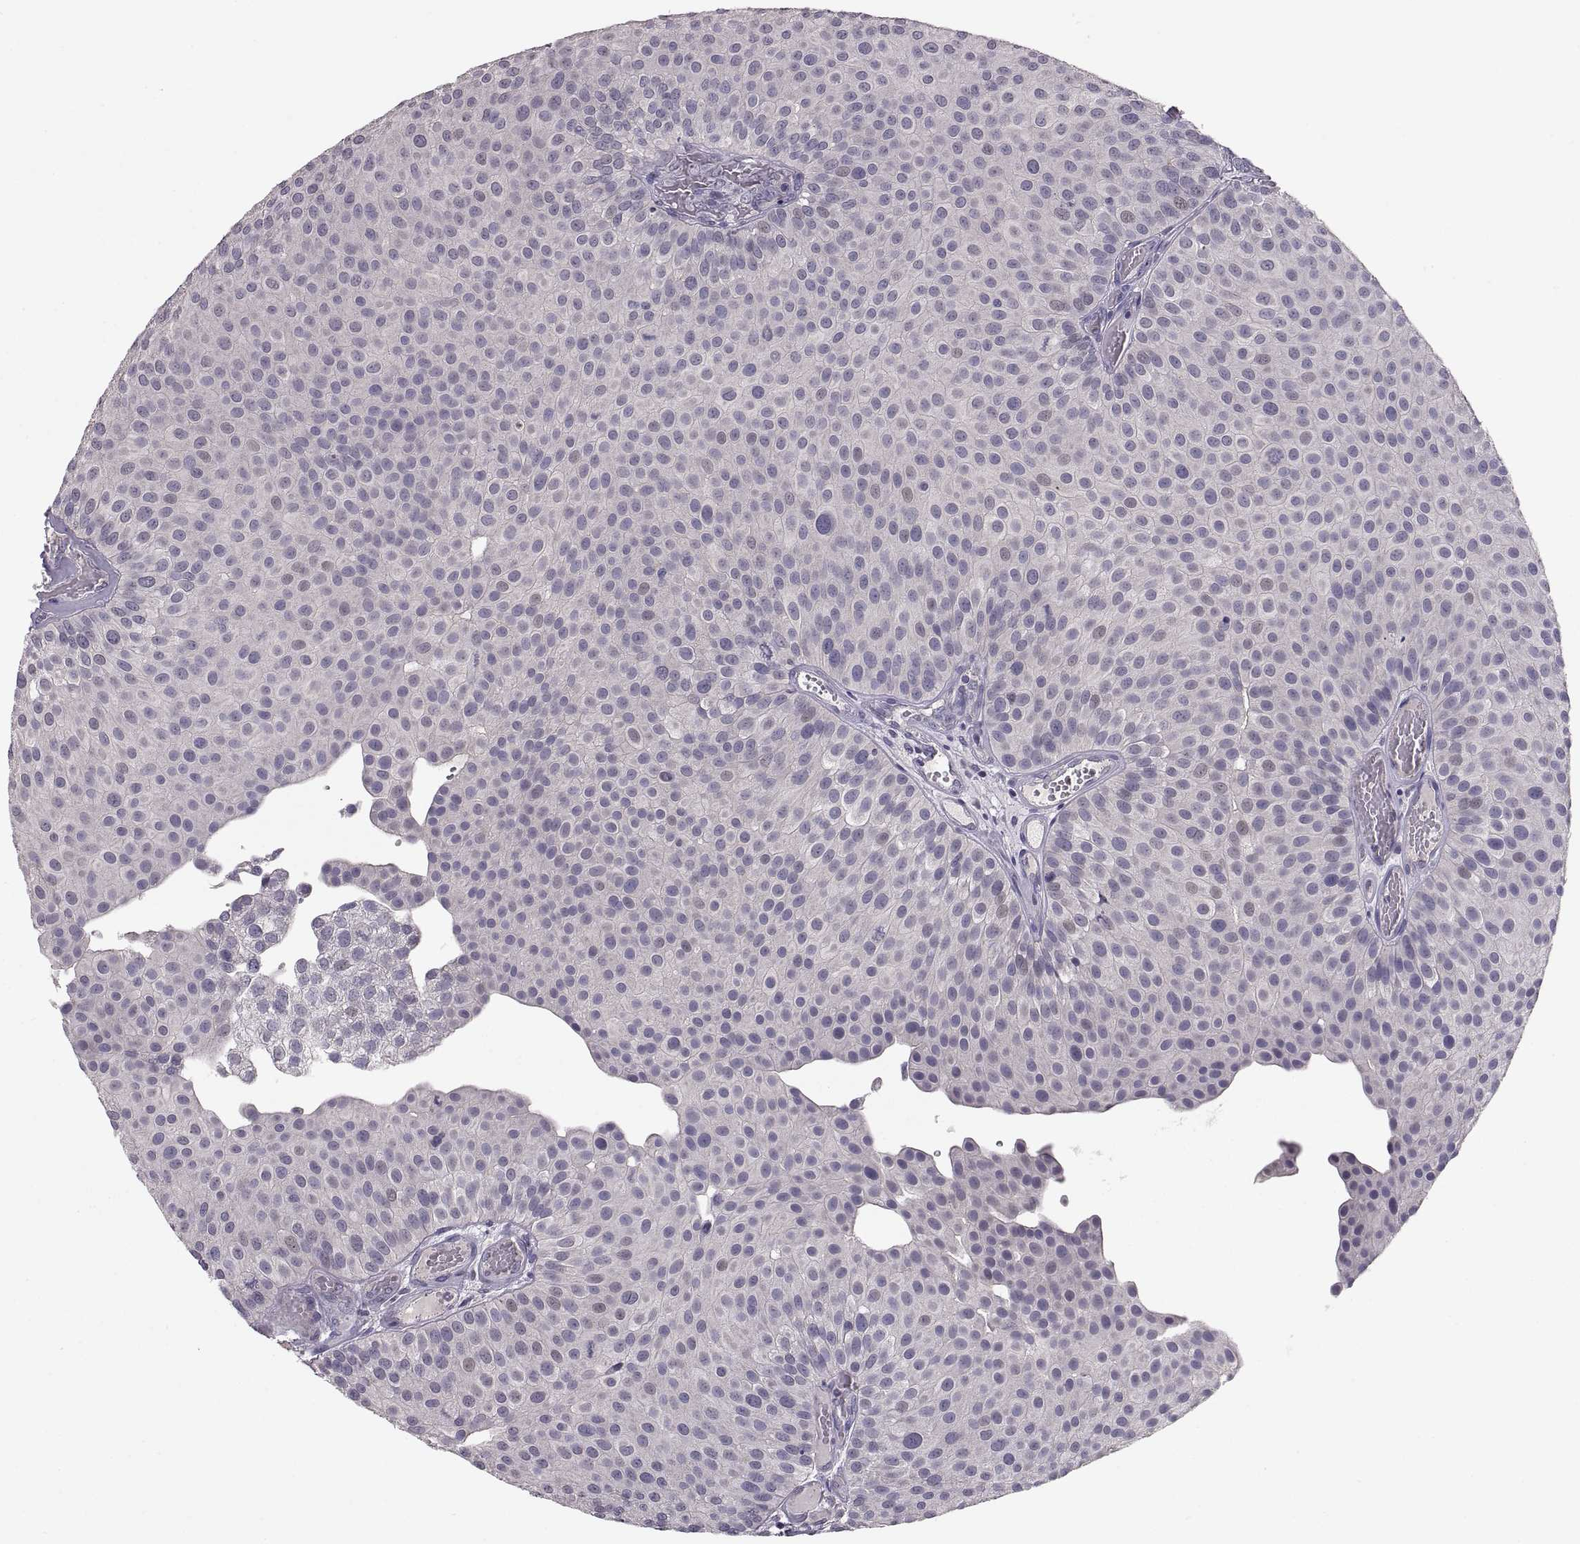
{"staining": {"intensity": "negative", "quantity": "none", "location": "none"}, "tissue": "urothelial cancer", "cell_type": "Tumor cells", "image_type": "cancer", "snomed": [{"axis": "morphology", "description": "Urothelial carcinoma, Low grade"}, {"axis": "topography", "description": "Urinary bladder"}], "caption": "Immunohistochemistry of urothelial carcinoma (low-grade) exhibits no expression in tumor cells. (DAB (3,3'-diaminobenzidine) IHC, high magnification).", "gene": "PAX2", "patient": {"sex": "female", "age": 87}}